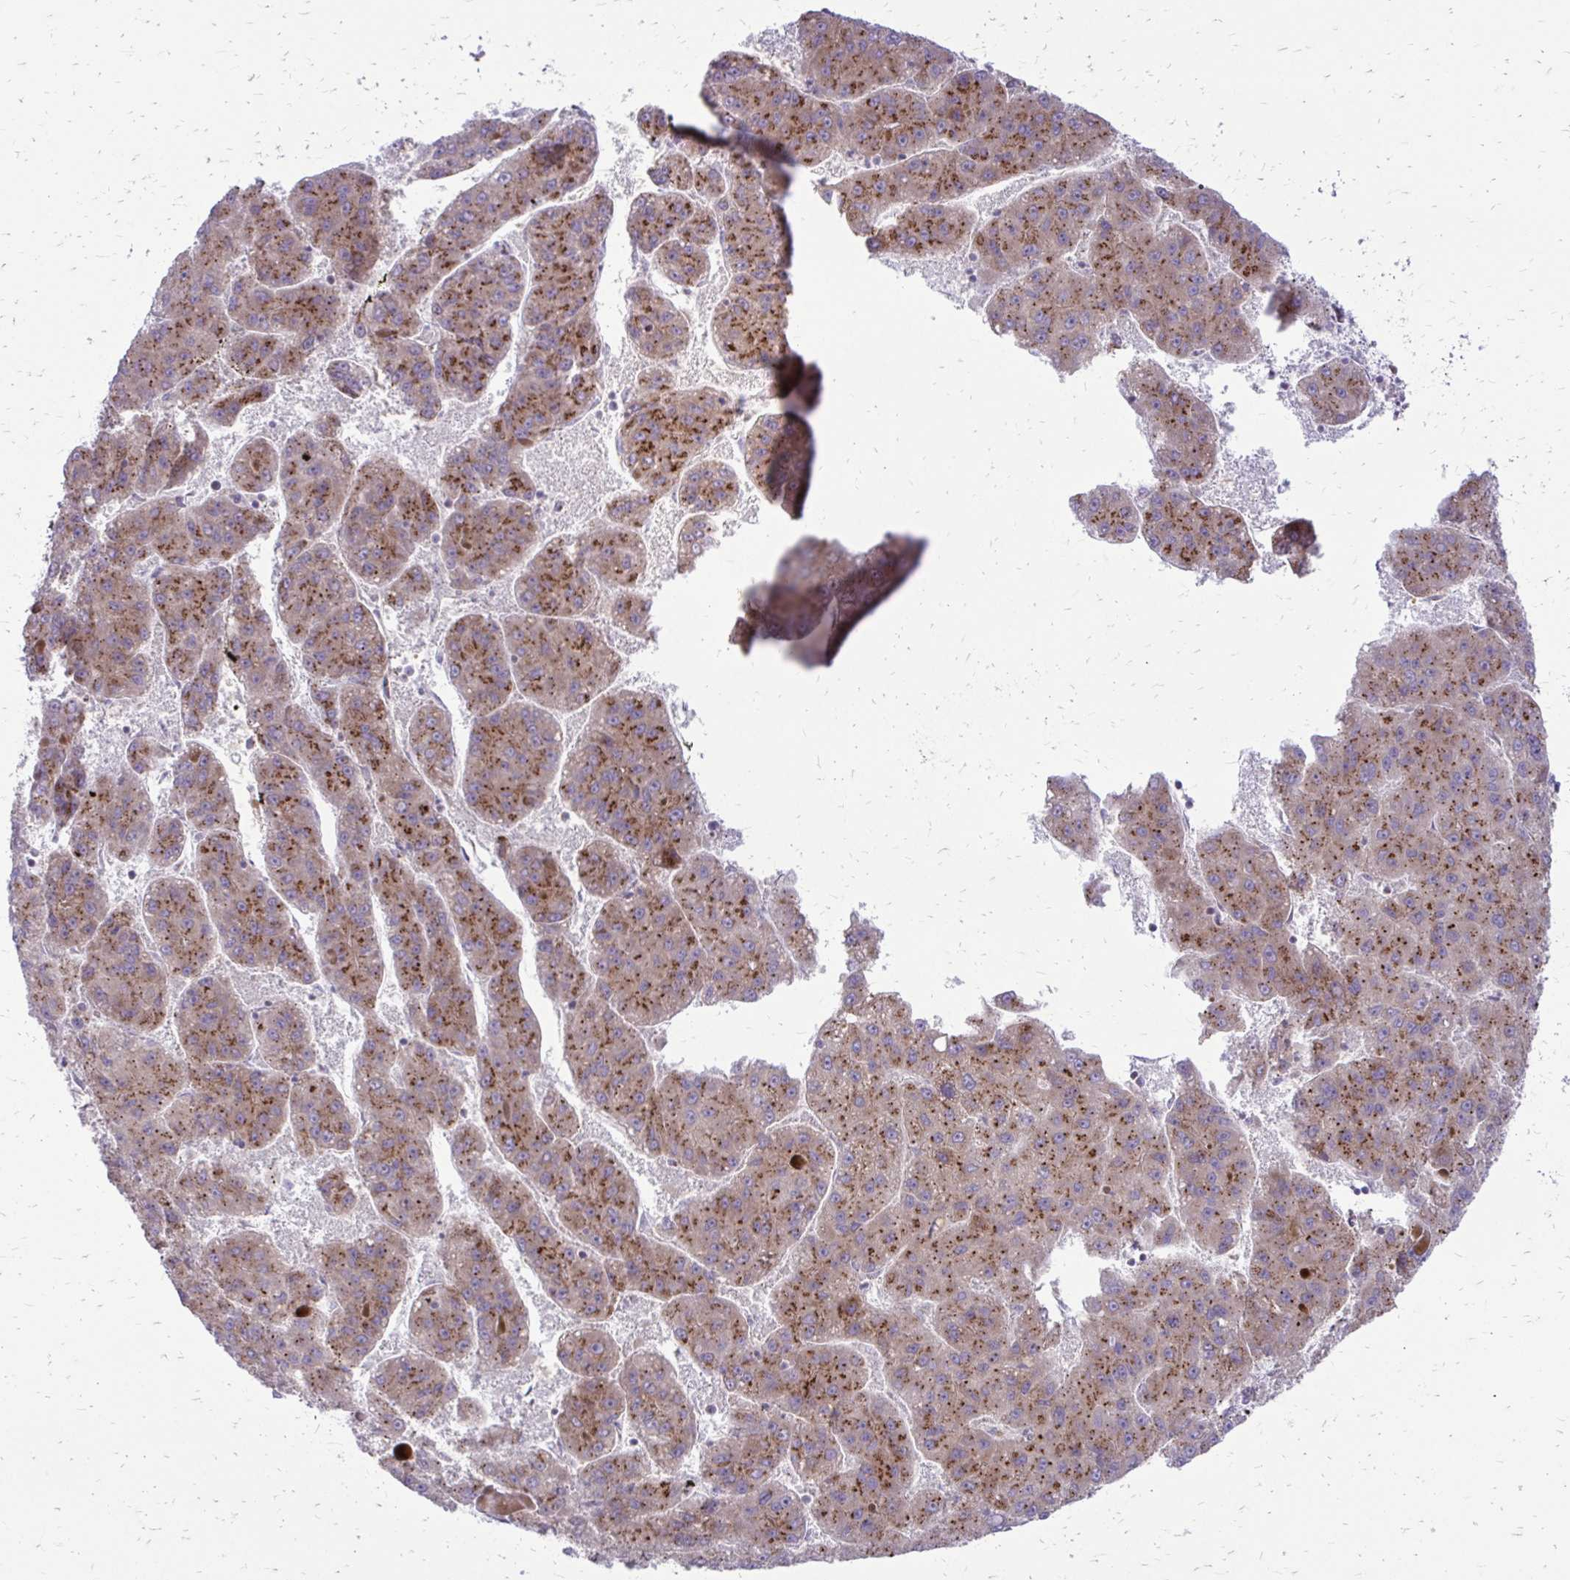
{"staining": {"intensity": "moderate", "quantity": ">75%", "location": "cytoplasmic/membranous"}, "tissue": "liver cancer", "cell_type": "Tumor cells", "image_type": "cancer", "snomed": [{"axis": "morphology", "description": "Carcinoma, Hepatocellular, NOS"}, {"axis": "topography", "description": "Liver"}], "caption": "Immunohistochemistry of liver hepatocellular carcinoma displays medium levels of moderate cytoplasmic/membranous positivity in about >75% of tumor cells.", "gene": "FUNDC2", "patient": {"sex": "female", "age": 82}}